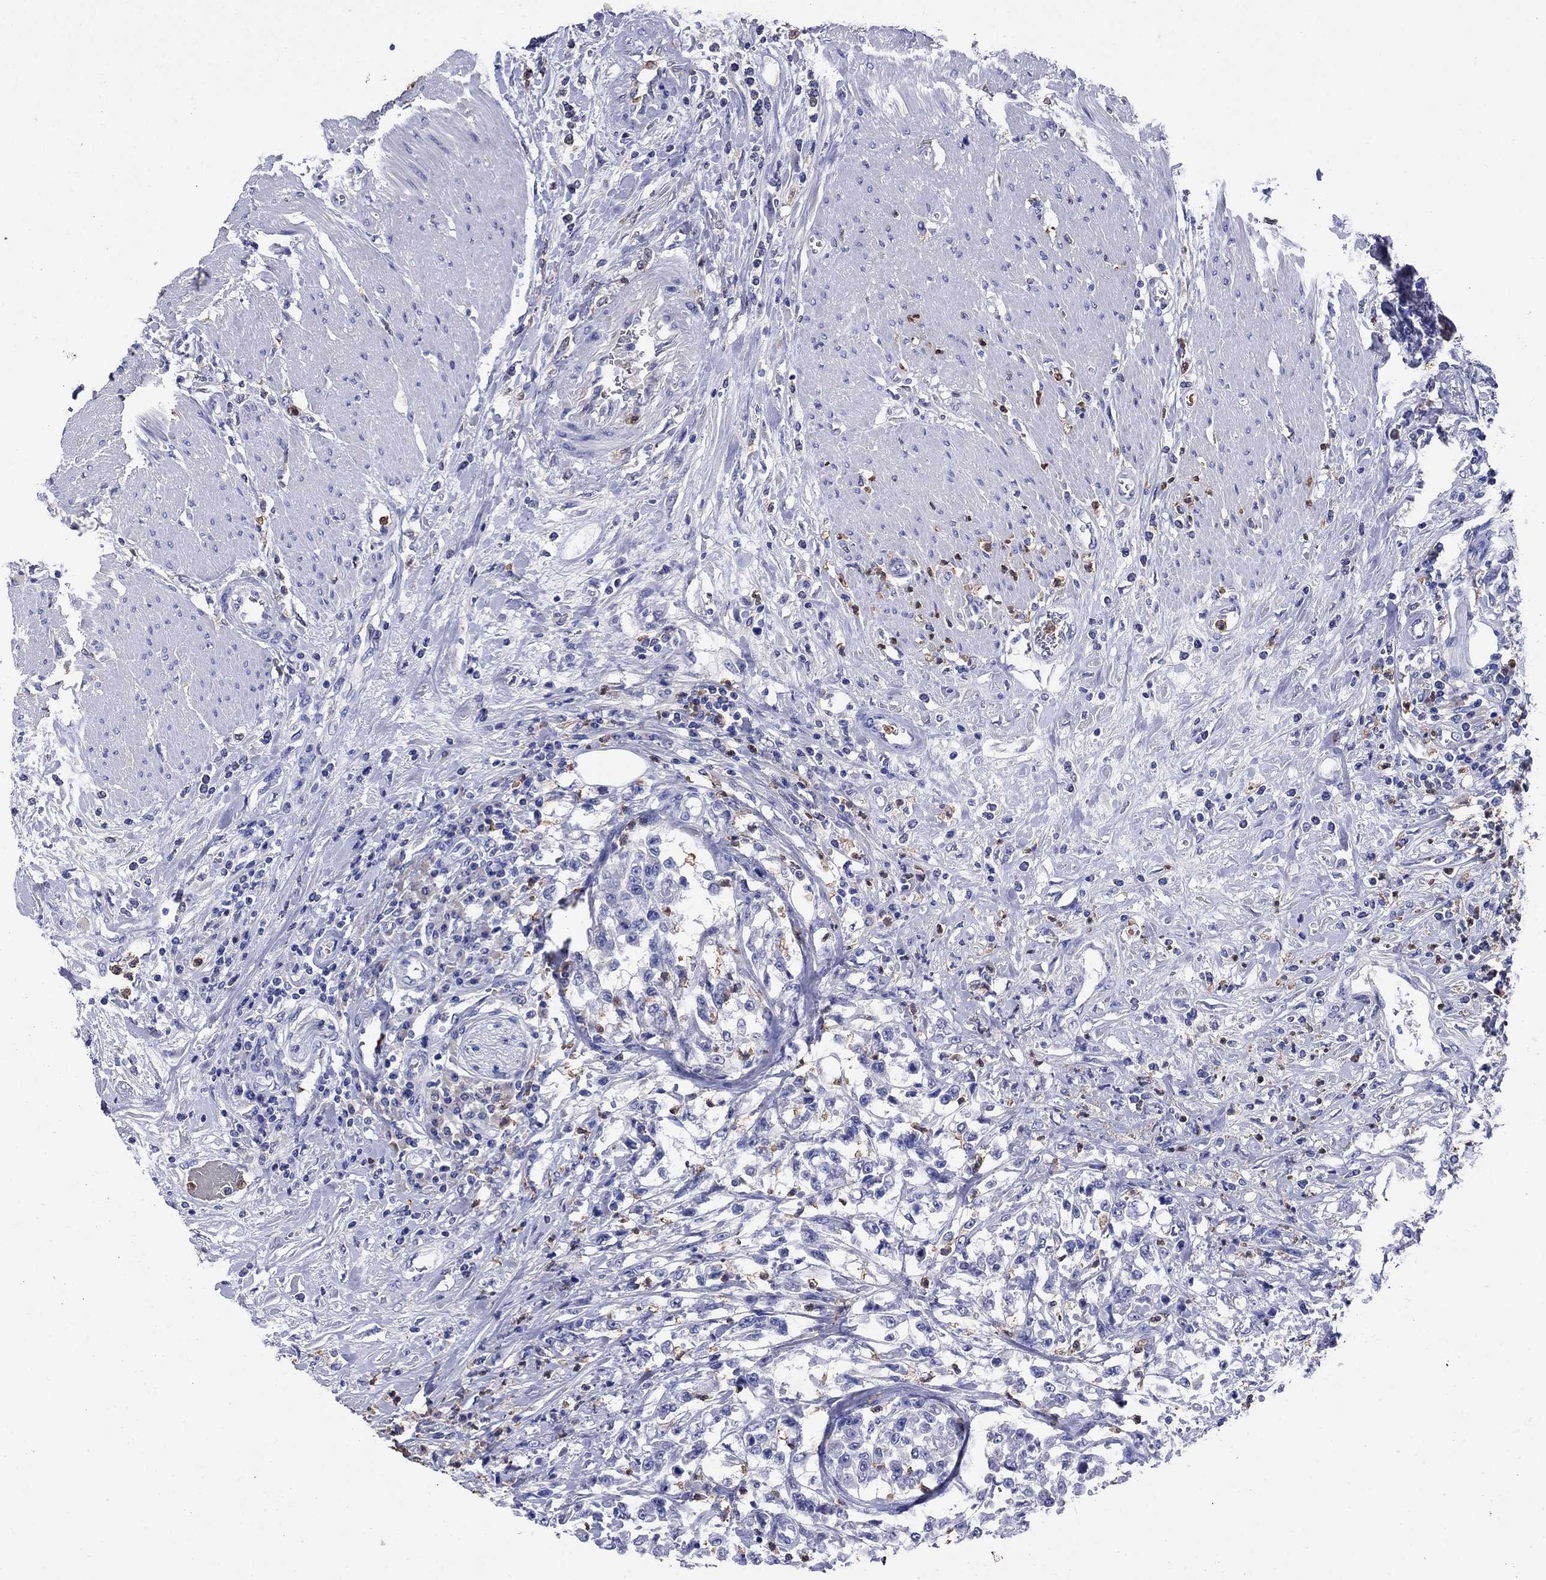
{"staining": {"intensity": "negative", "quantity": "none", "location": "none"}, "tissue": "urothelial cancer", "cell_type": "Tumor cells", "image_type": "cancer", "snomed": [{"axis": "morphology", "description": "Urothelial carcinoma, High grade"}, {"axis": "topography", "description": "Urinary bladder"}], "caption": "IHC histopathology image of neoplastic tissue: urothelial cancer stained with DAB (3,3'-diaminobenzidine) exhibits no significant protein positivity in tumor cells. (DAB immunohistochemistry (IHC), high magnification).", "gene": "TFR2", "patient": {"sex": "male", "age": 46}}